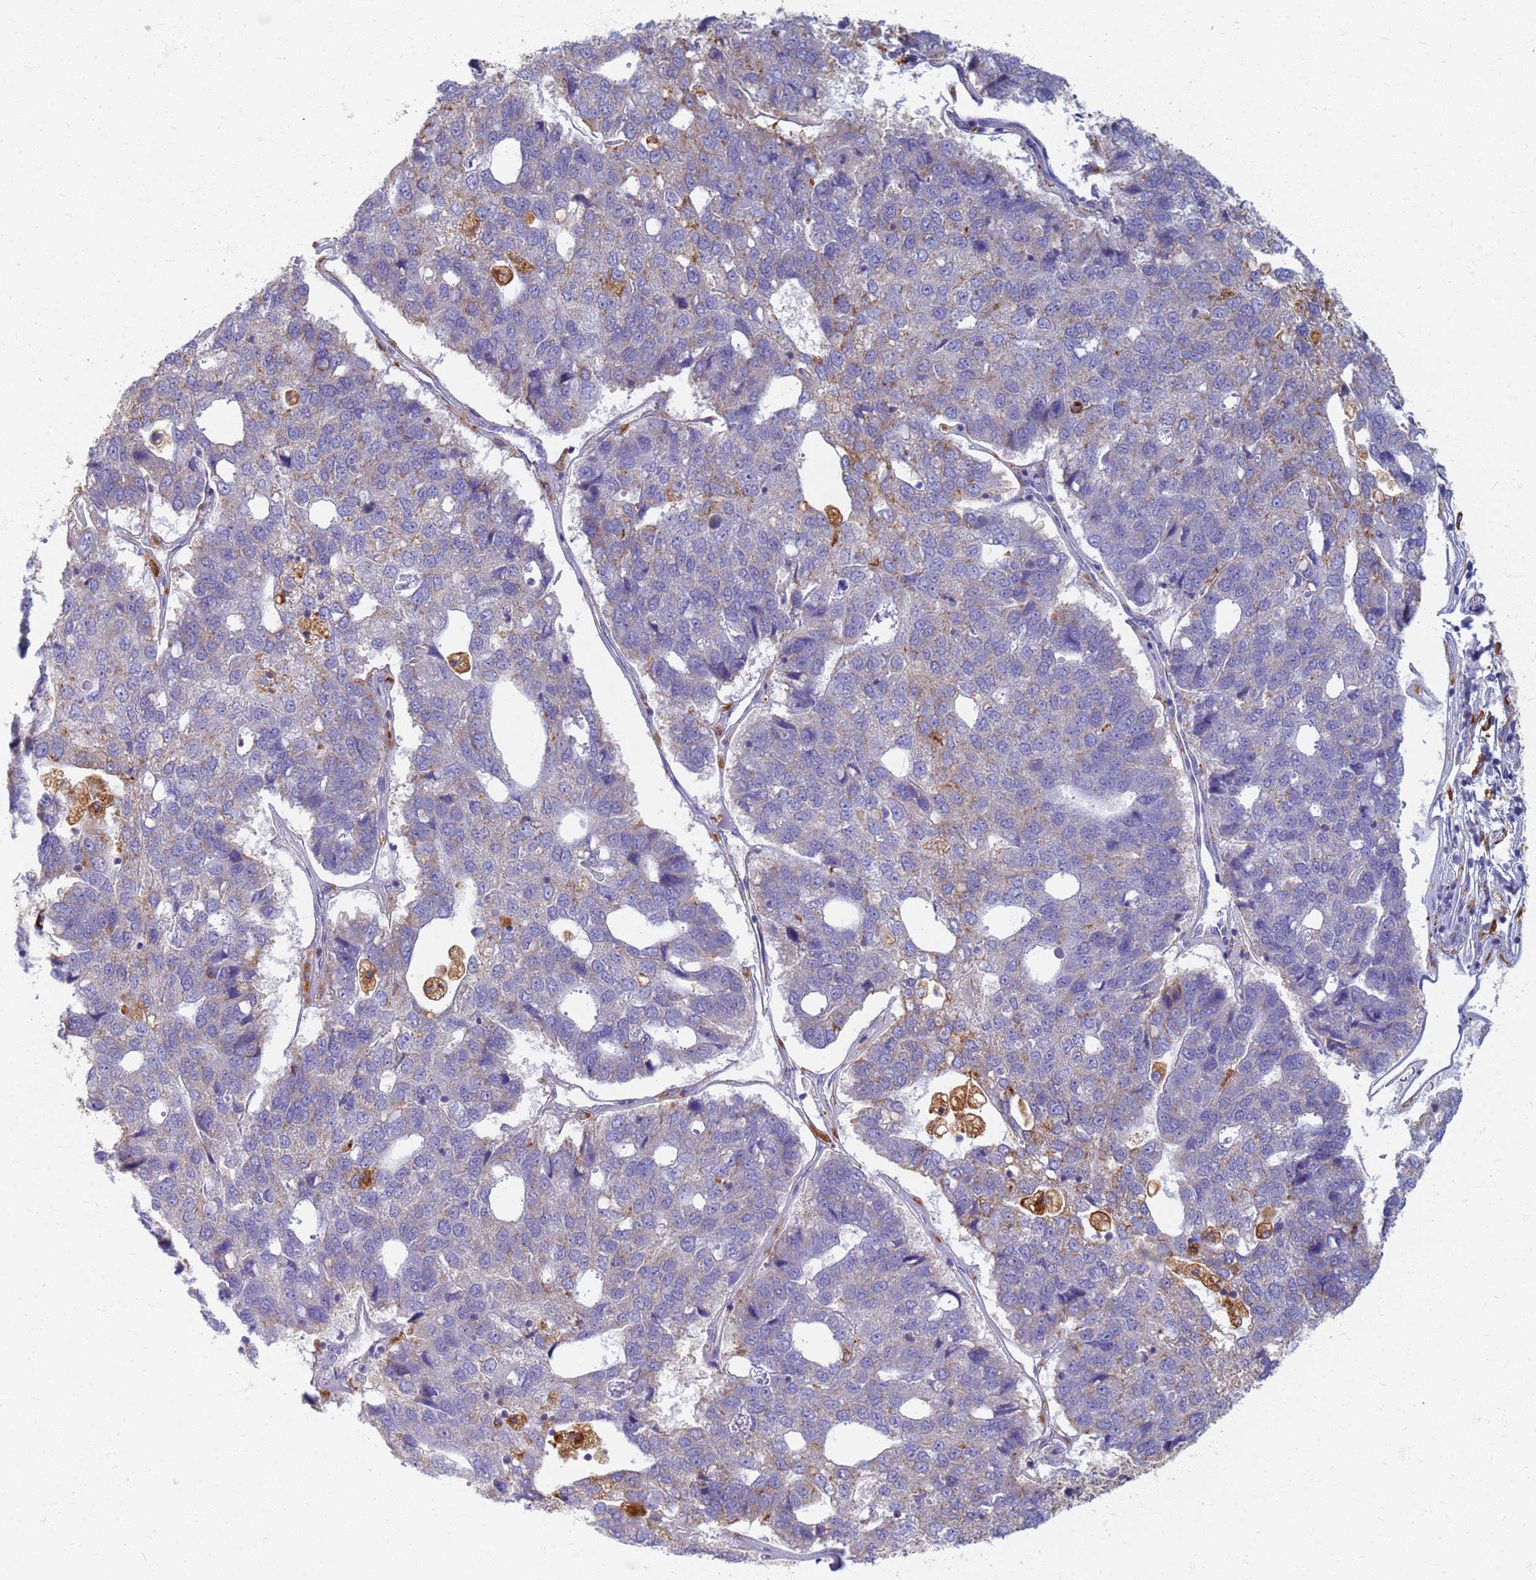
{"staining": {"intensity": "weak", "quantity": "<25%", "location": "cytoplasmic/membranous"}, "tissue": "pancreatic cancer", "cell_type": "Tumor cells", "image_type": "cancer", "snomed": [{"axis": "morphology", "description": "Adenocarcinoma, NOS"}, {"axis": "topography", "description": "Pancreas"}], "caption": "Human pancreatic cancer (adenocarcinoma) stained for a protein using immunohistochemistry exhibits no expression in tumor cells.", "gene": "ATP6V1E1", "patient": {"sex": "female", "age": 61}}